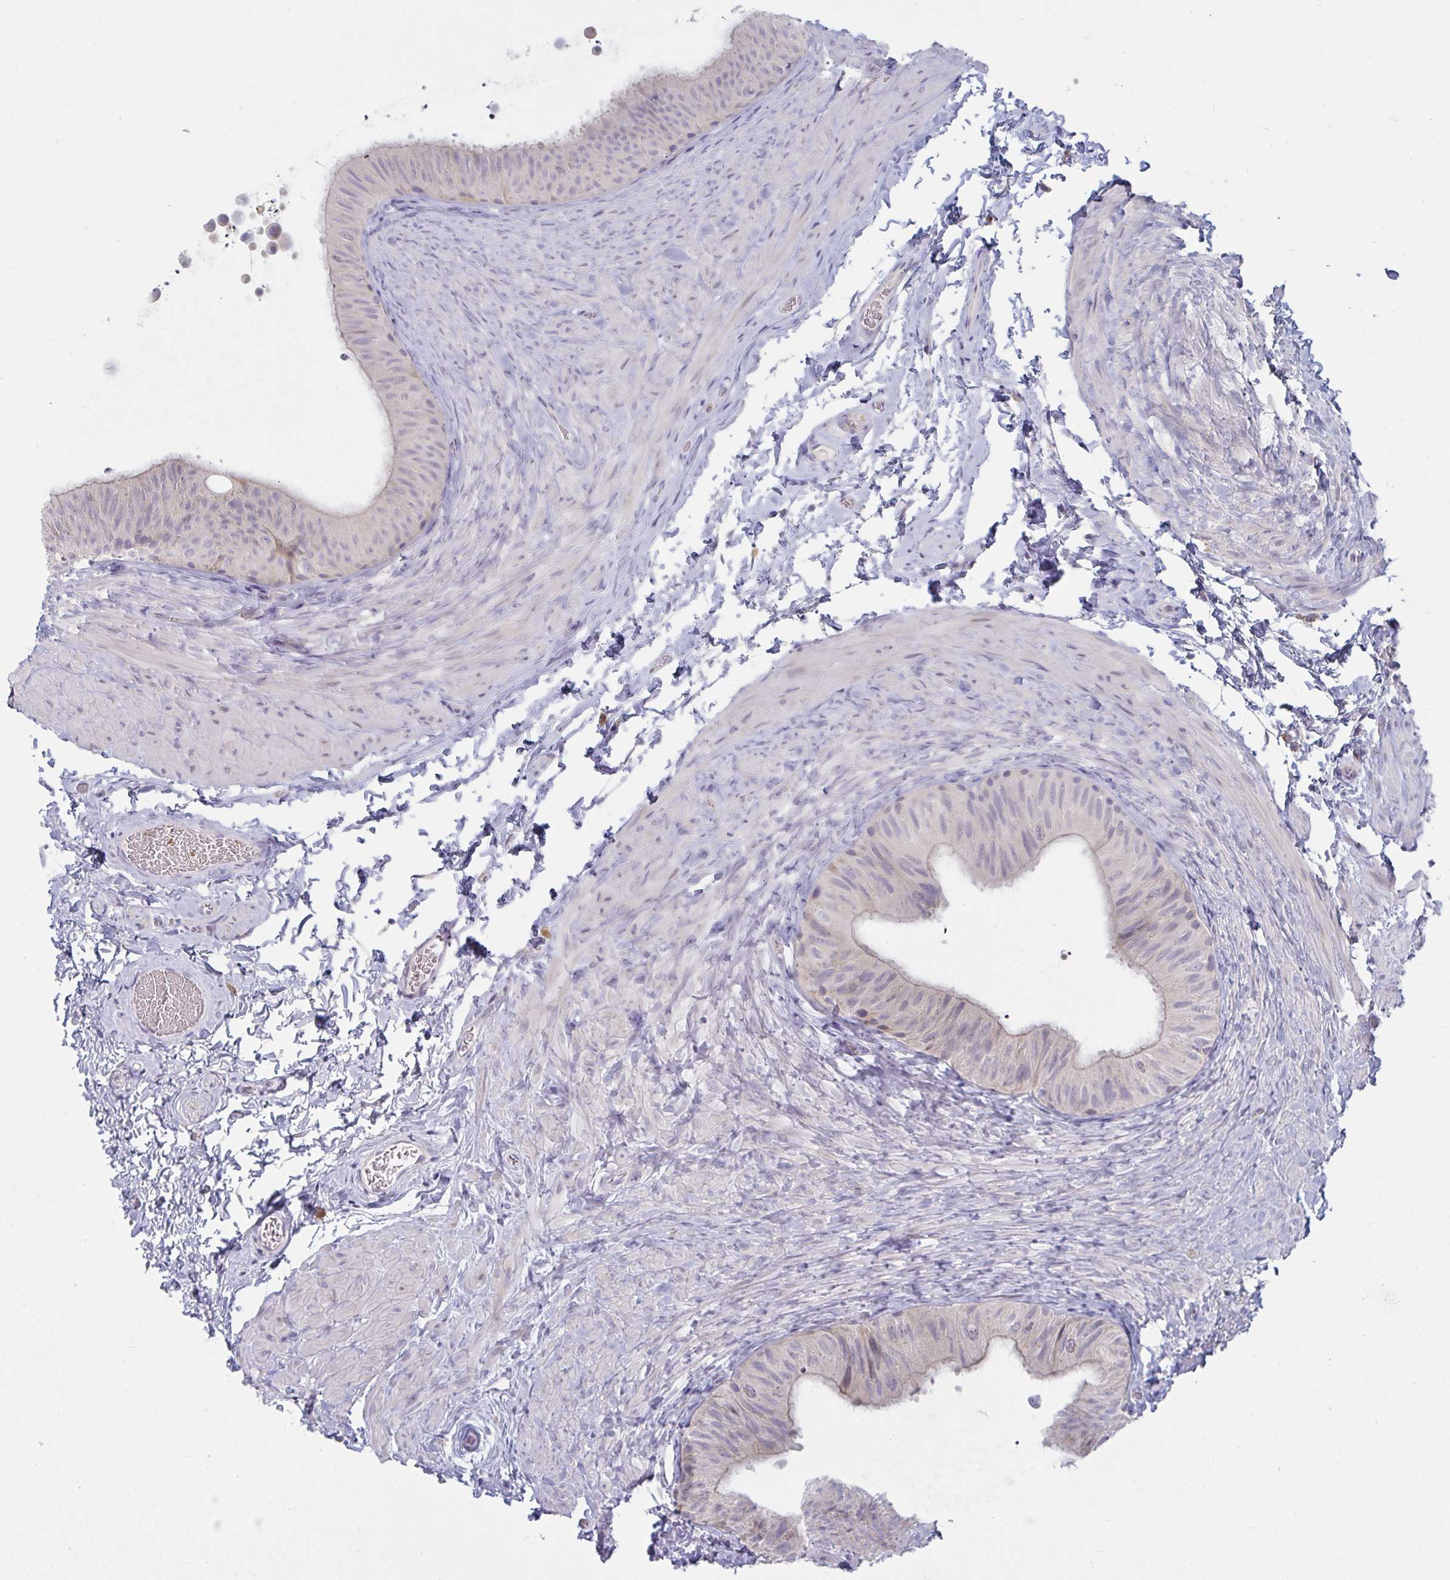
{"staining": {"intensity": "negative", "quantity": "none", "location": "none"}, "tissue": "epididymis", "cell_type": "Glandular cells", "image_type": "normal", "snomed": [{"axis": "morphology", "description": "Normal tissue, NOS"}, {"axis": "topography", "description": "Epididymis, spermatic cord, NOS"}, {"axis": "topography", "description": "Epididymis"}], "caption": "Protein analysis of unremarkable epididymis demonstrates no significant positivity in glandular cells. Brightfield microscopy of immunohistochemistry (IHC) stained with DAB (brown) and hematoxylin (blue), captured at high magnification.", "gene": "SHB", "patient": {"sex": "male", "age": 31}}